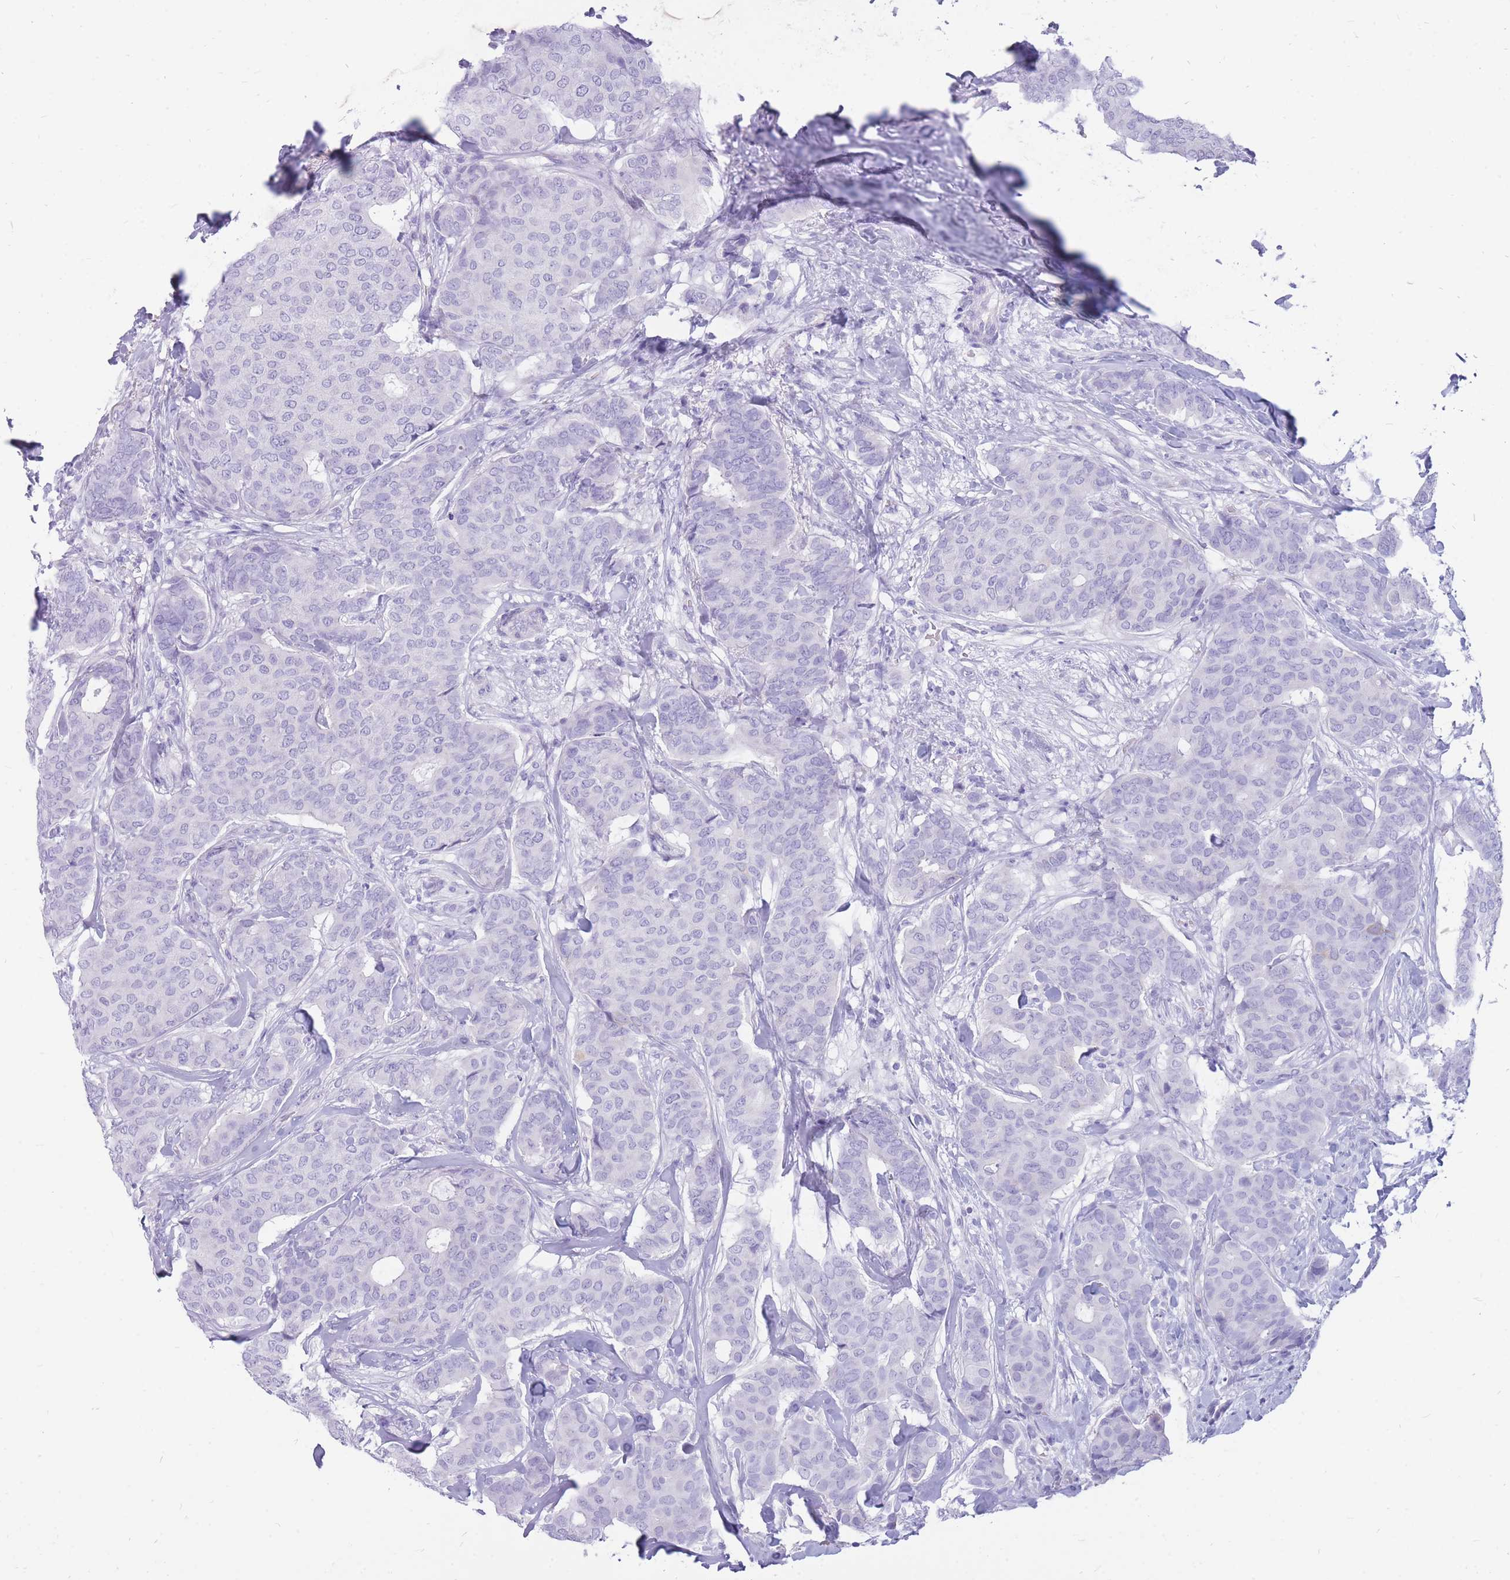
{"staining": {"intensity": "negative", "quantity": "none", "location": "none"}, "tissue": "breast cancer", "cell_type": "Tumor cells", "image_type": "cancer", "snomed": [{"axis": "morphology", "description": "Duct carcinoma"}, {"axis": "topography", "description": "Breast"}], "caption": "DAB immunohistochemical staining of breast invasive ductal carcinoma displays no significant positivity in tumor cells.", "gene": "CYP21A2", "patient": {"sex": "female", "age": 75}}